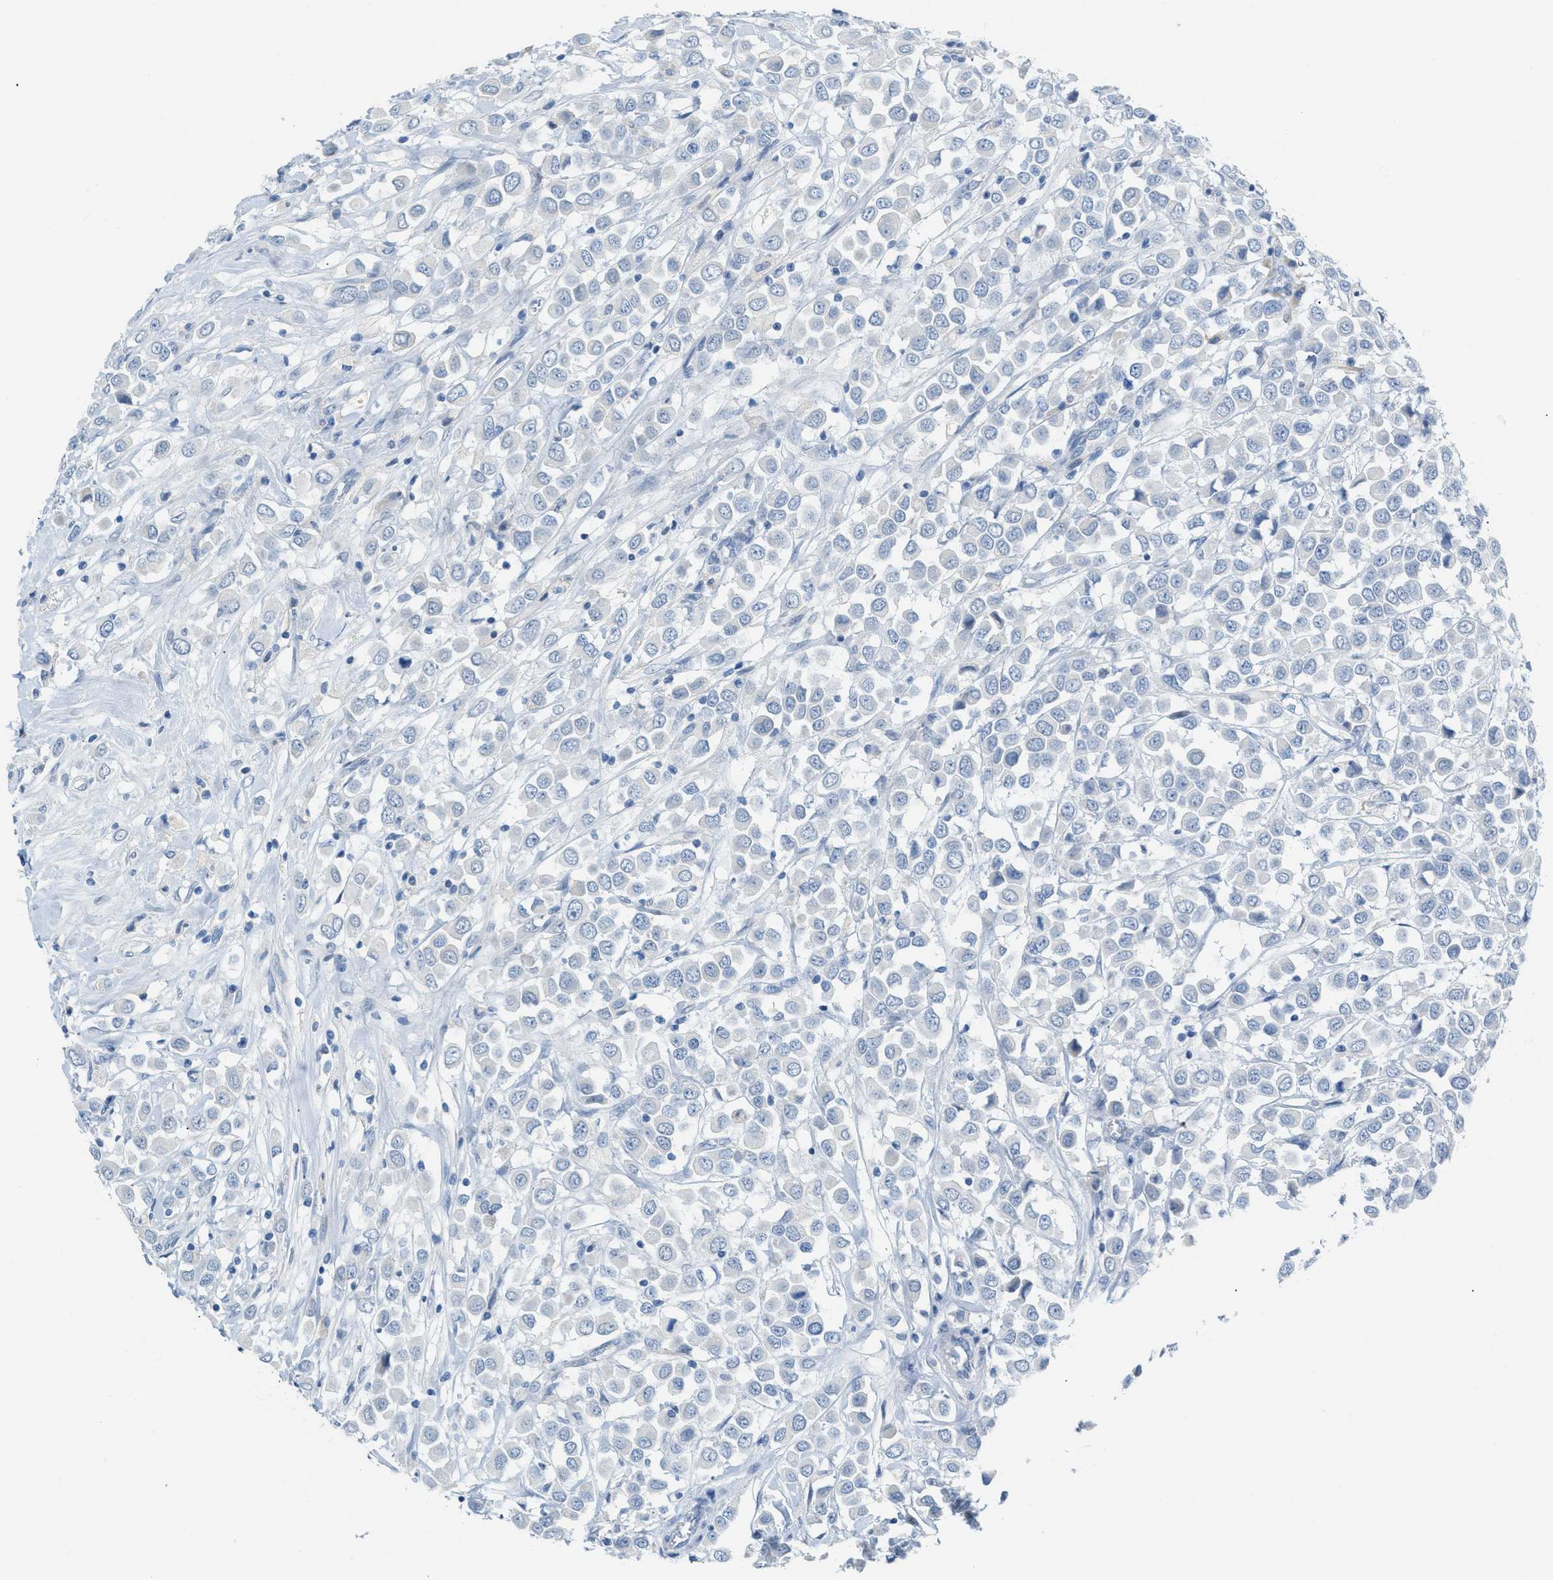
{"staining": {"intensity": "negative", "quantity": "none", "location": "none"}, "tissue": "breast cancer", "cell_type": "Tumor cells", "image_type": "cancer", "snomed": [{"axis": "morphology", "description": "Duct carcinoma"}, {"axis": "topography", "description": "Breast"}], "caption": "Immunohistochemical staining of breast infiltrating ductal carcinoma demonstrates no significant staining in tumor cells.", "gene": "HSF2", "patient": {"sex": "female", "age": 61}}